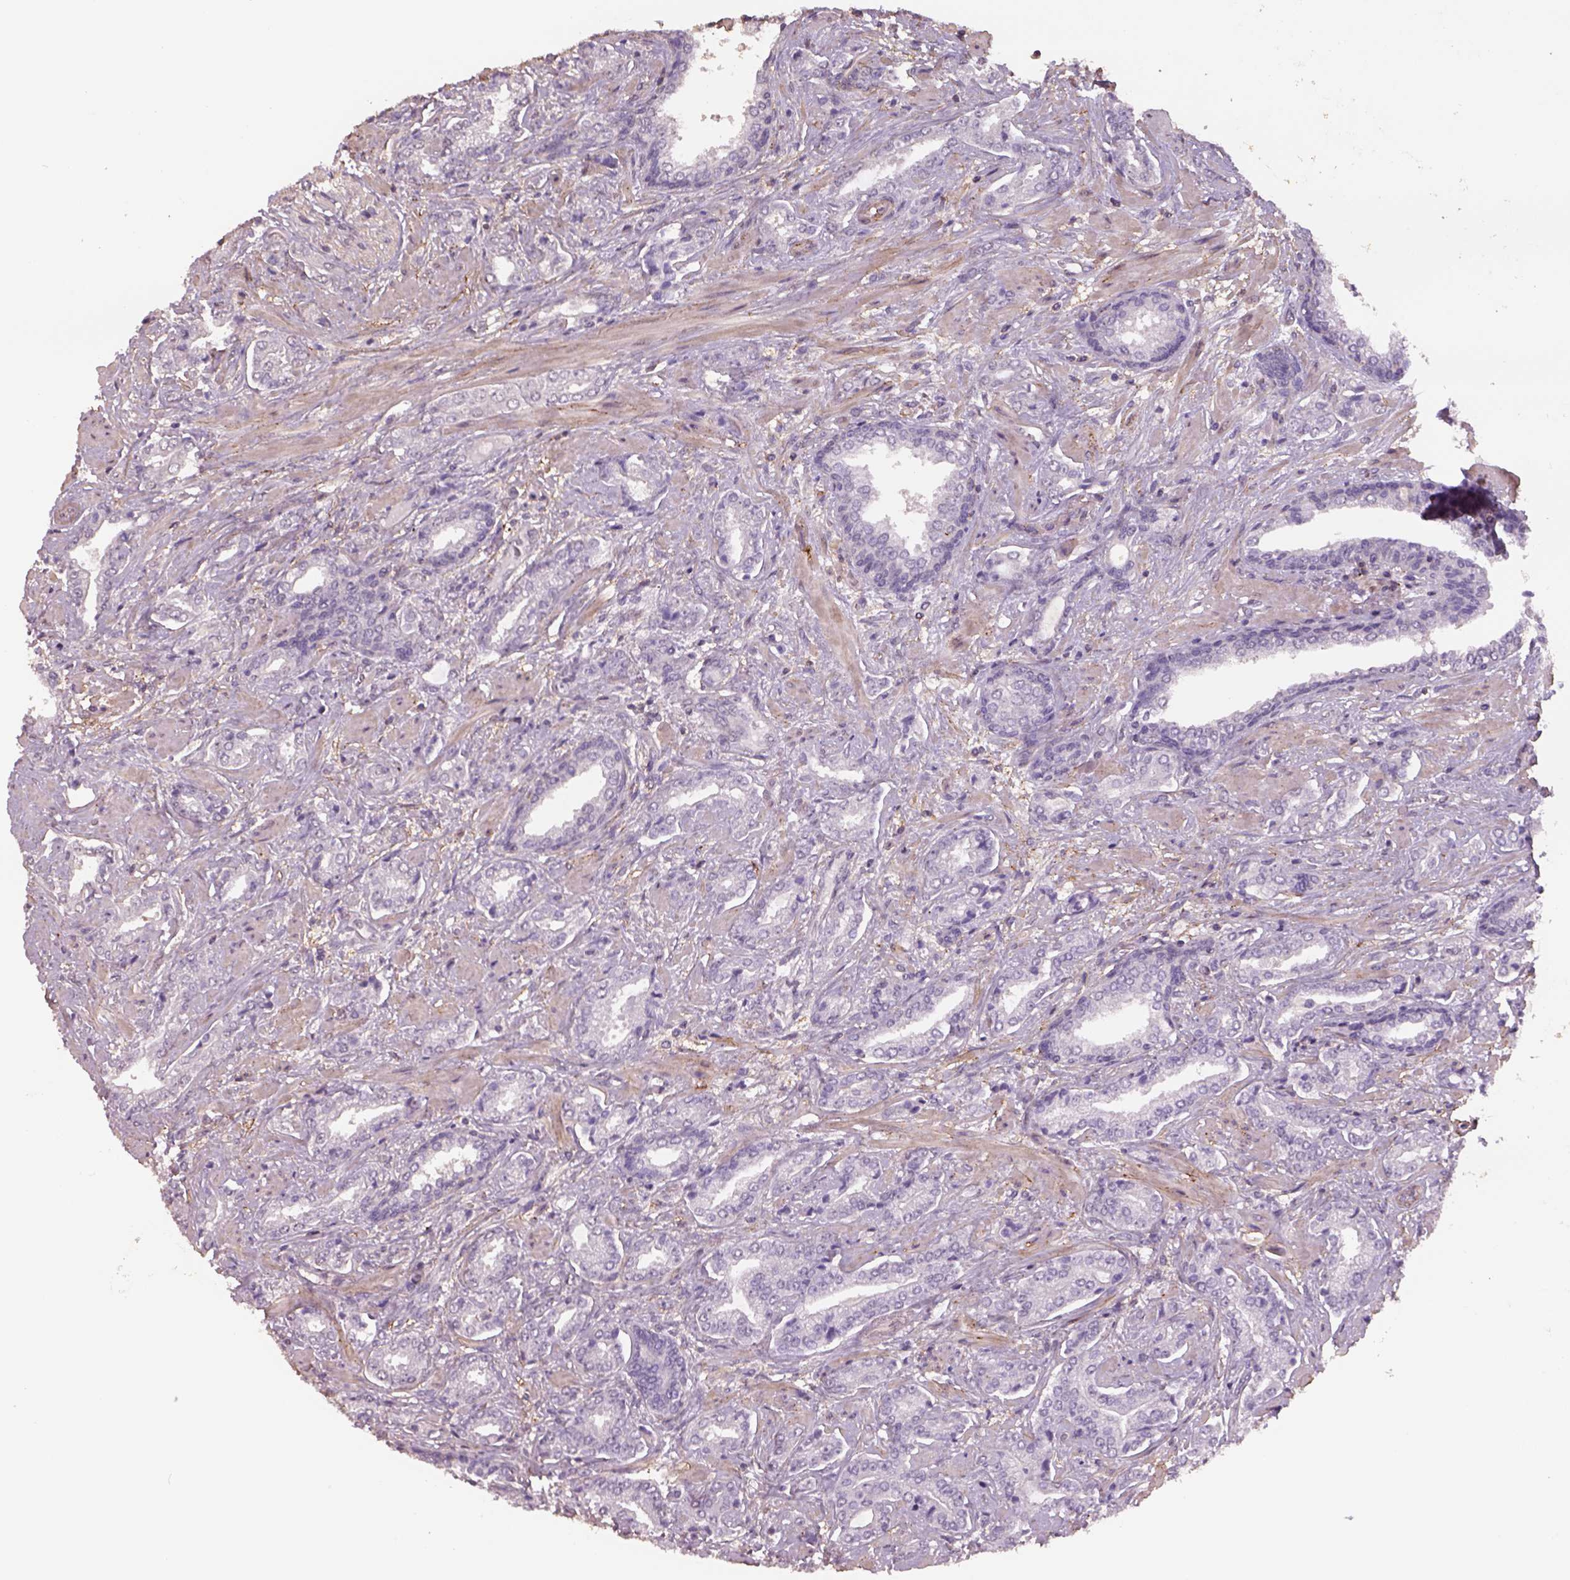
{"staining": {"intensity": "negative", "quantity": "none", "location": "none"}, "tissue": "prostate cancer", "cell_type": "Tumor cells", "image_type": "cancer", "snomed": [{"axis": "morphology", "description": "Adenocarcinoma, Low grade"}, {"axis": "topography", "description": "Prostate"}], "caption": "Protein analysis of prostate cancer shows no significant positivity in tumor cells.", "gene": "LIN7A", "patient": {"sex": "male", "age": 61}}